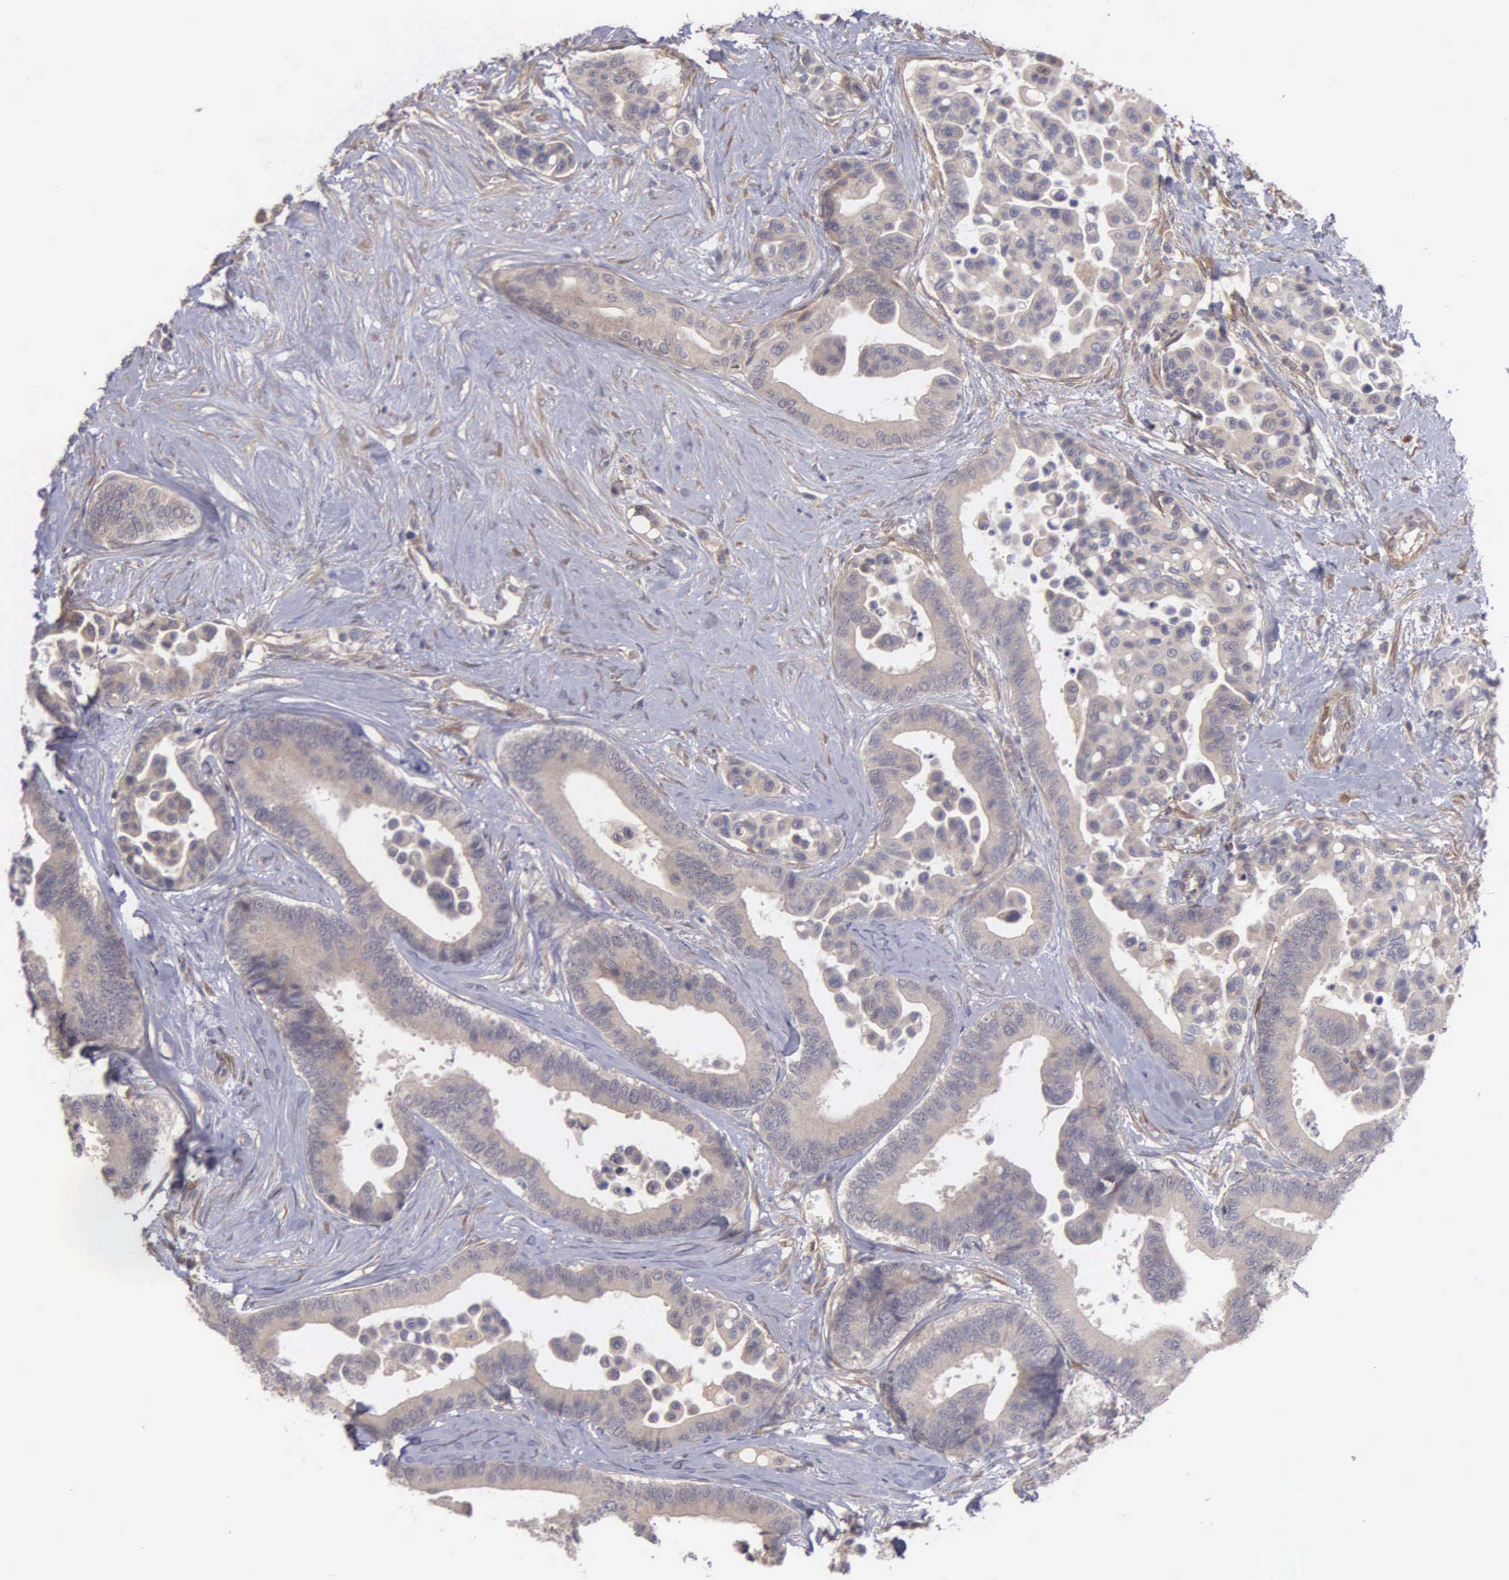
{"staining": {"intensity": "weak", "quantity": ">75%", "location": "cytoplasmic/membranous"}, "tissue": "colorectal cancer", "cell_type": "Tumor cells", "image_type": "cancer", "snomed": [{"axis": "morphology", "description": "Adenocarcinoma, NOS"}, {"axis": "topography", "description": "Colon"}], "caption": "Tumor cells display low levels of weak cytoplasmic/membranous expression in about >75% of cells in human adenocarcinoma (colorectal). (IHC, brightfield microscopy, high magnification).", "gene": "RTL10", "patient": {"sex": "male", "age": 82}}